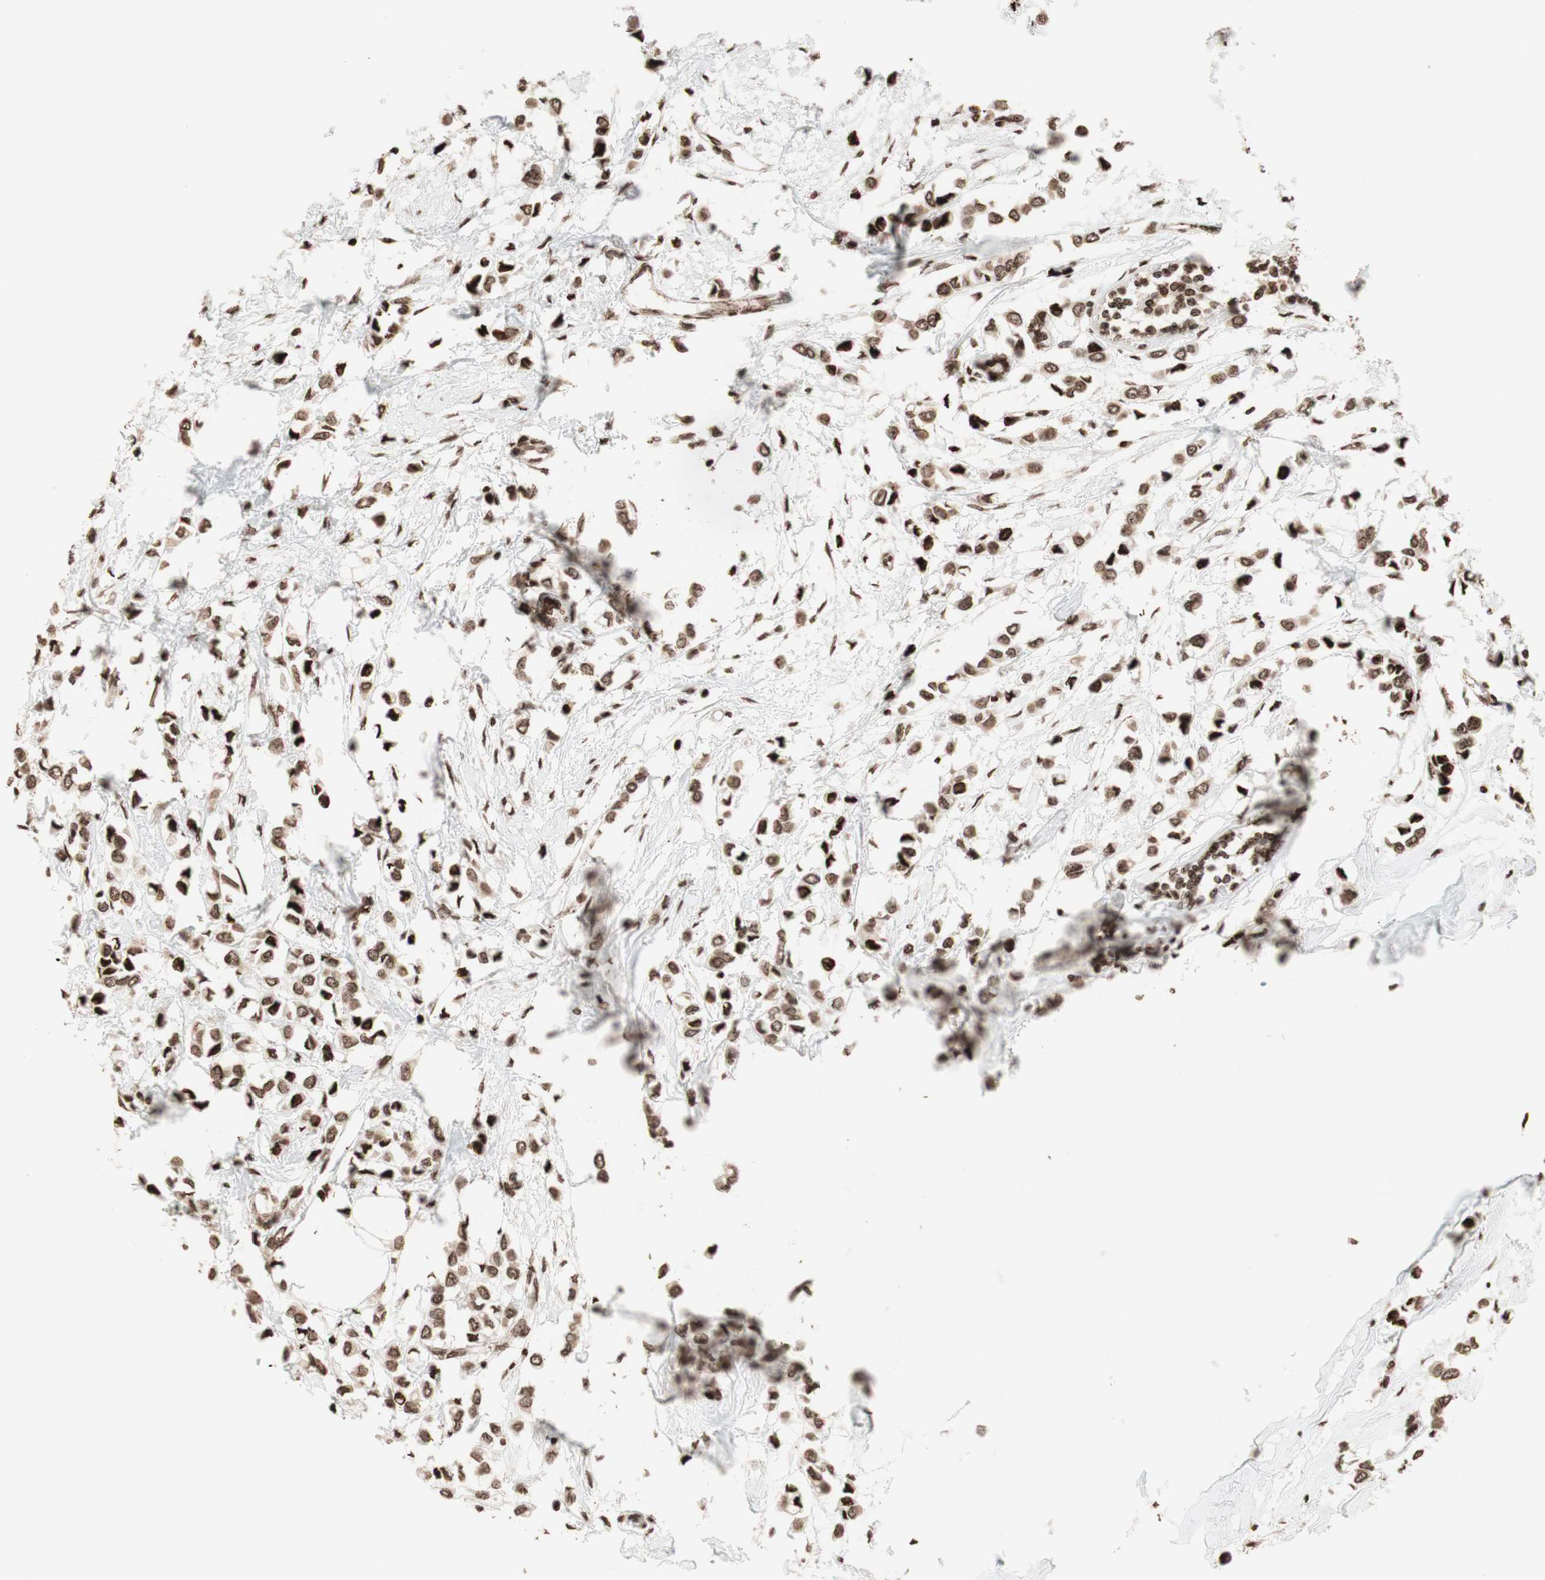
{"staining": {"intensity": "moderate", "quantity": ">75%", "location": "nuclear"}, "tissue": "breast cancer", "cell_type": "Tumor cells", "image_type": "cancer", "snomed": [{"axis": "morphology", "description": "Lobular carcinoma"}, {"axis": "topography", "description": "Breast"}], "caption": "The histopathology image shows a brown stain indicating the presence of a protein in the nuclear of tumor cells in lobular carcinoma (breast).", "gene": "NCAPD2", "patient": {"sex": "female", "age": 51}}